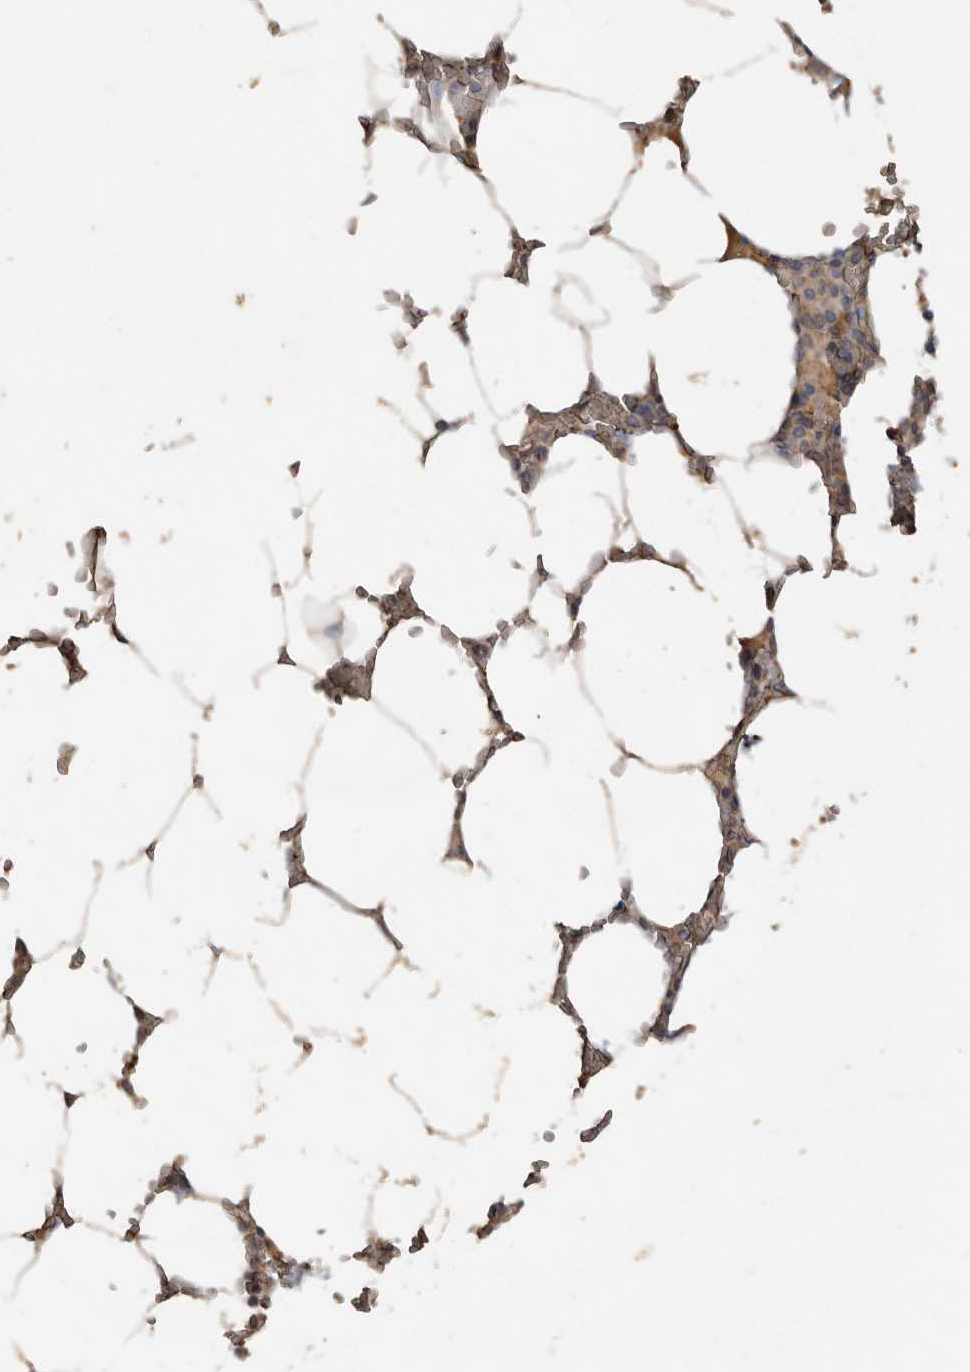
{"staining": {"intensity": "moderate", "quantity": "<25%", "location": "cytoplasmic/membranous"}, "tissue": "bone marrow", "cell_type": "Hematopoietic cells", "image_type": "normal", "snomed": [{"axis": "morphology", "description": "Normal tissue, NOS"}, {"axis": "topography", "description": "Bone marrow"}], "caption": "This is a photomicrograph of immunohistochemistry (IHC) staining of normal bone marrow, which shows moderate expression in the cytoplasmic/membranous of hematopoietic cells.", "gene": "HYAL4", "patient": {"sex": "male", "age": 70}}